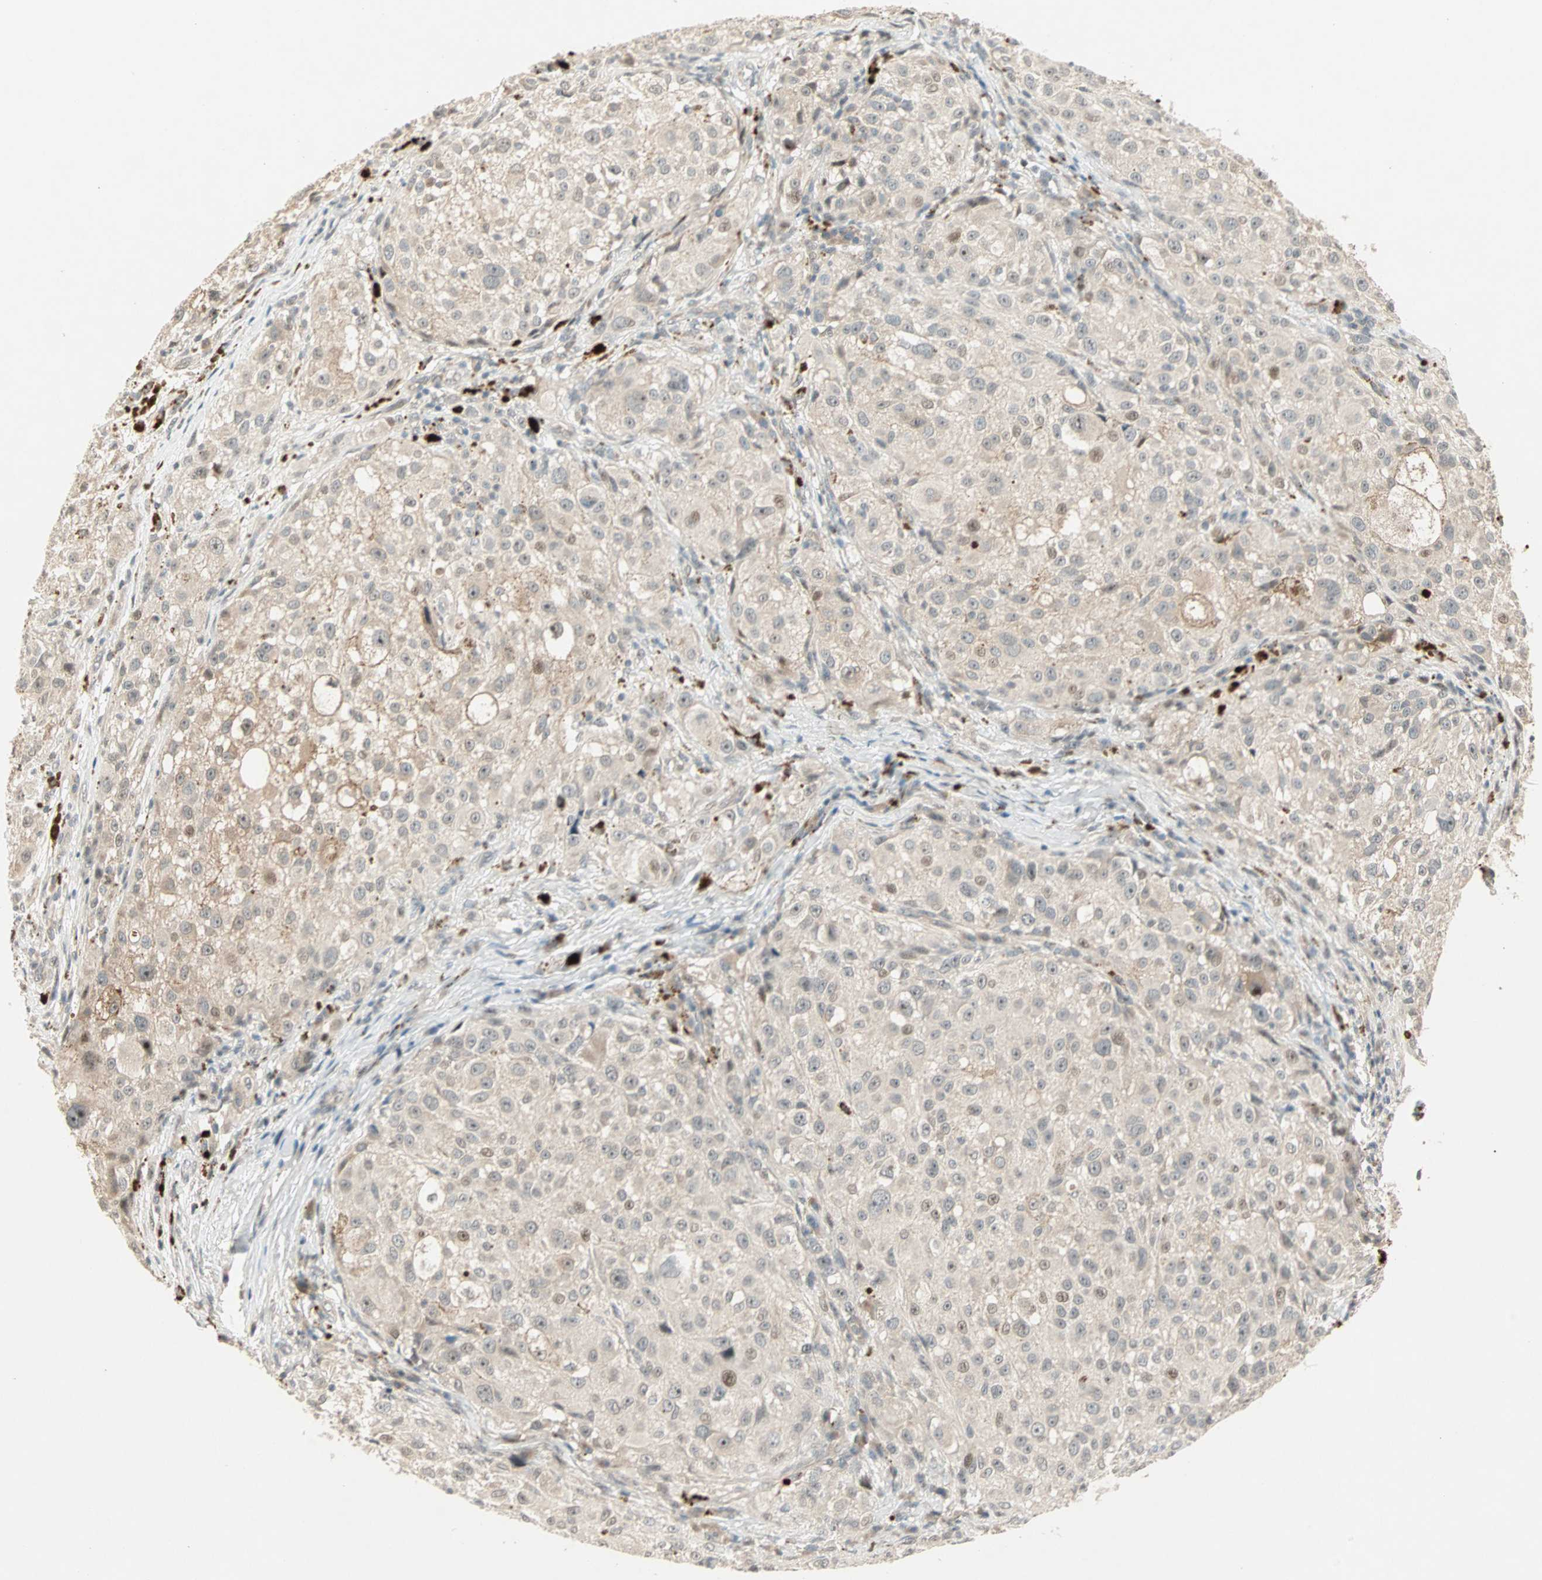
{"staining": {"intensity": "weak", "quantity": ">75%", "location": "cytoplasmic/membranous,nuclear"}, "tissue": "melanoma", "cell_type": "Tumor cells", "image_type": "cancer", "snomed": [{"axis": "morphology", "description": "Necrosis, NOS"}, {"axis": "morphology", "description": "Malignant melanoma, NOS"}, {"axis": "topography", "description": "Skin"}], "caption": "Malignant melanoma stained for a protein shows weak cytoplasmic/membranous and nuclear positivity in tumor cells.", "gene": "ACSL5", "patient": {"sex": "female", "age": 87}}